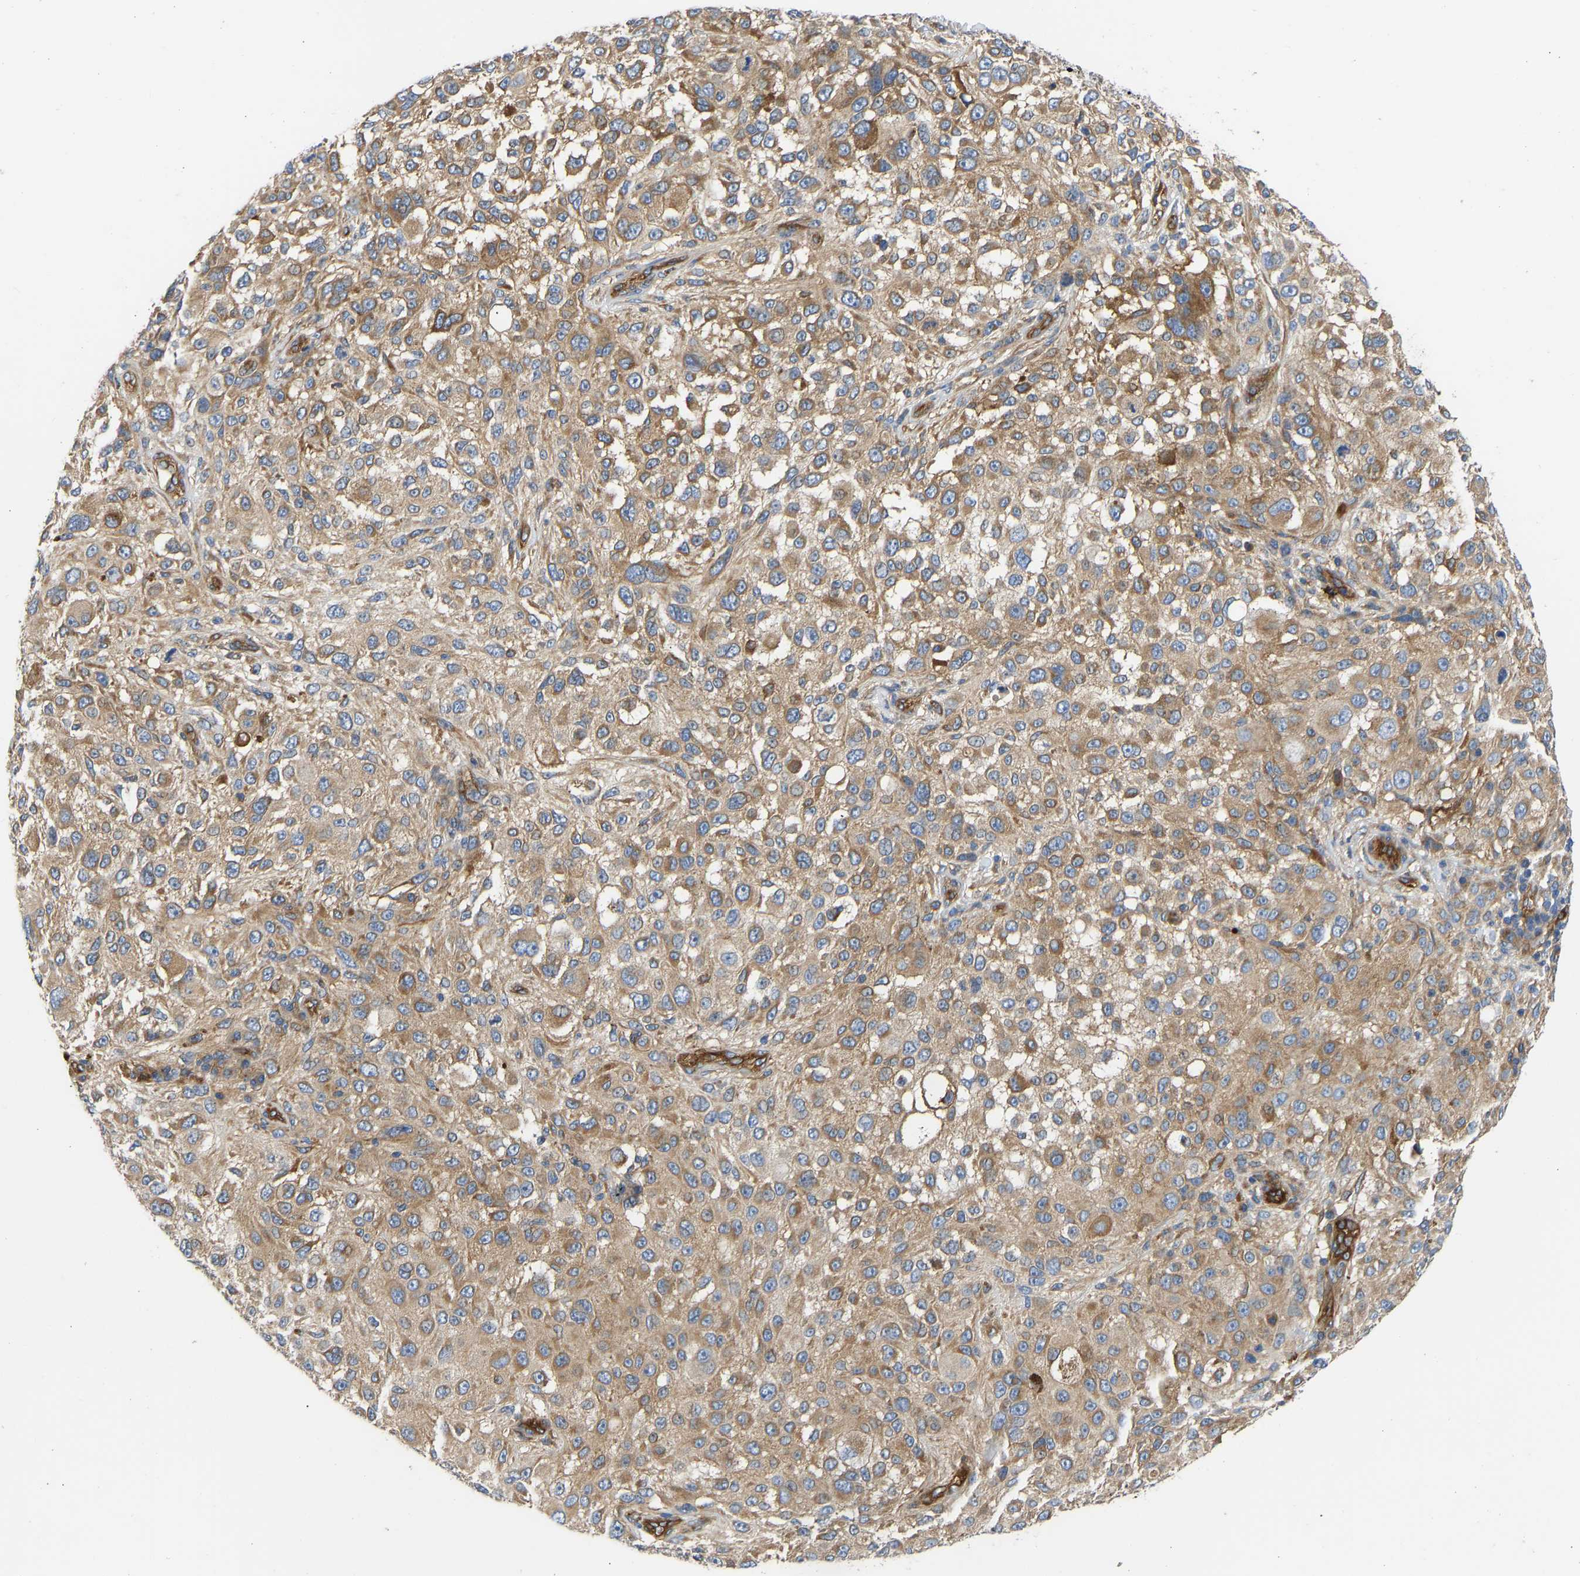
{"staining": {"intensity": "moderate", "quantity": ">75%", "location": "cytoplasmic/membranous"}, "tissue": "melanoma", "cell_type": "Tumor cells", "image_type": "cancer", "snomed": [{"axis": "morphology", "description": "Necrosis, NOS"}, {"axis": "morphology", "description": "Malignant melanoma, NOS"}, {"axis": "topography", "description": "Skin"}], "caption": "A high-resolution histopathology image shows IHC staining of malignant melanoma, which exhibits moderate cytoplasmic/membranous positivity in approximately >75% of tumor cells. (Stains: DAB in brown, nuclei in blue, Microscopy: brightfield microscopy at high magnification).", "gene": "MYO1C", "patient": {"sex": "female", "age": 87}}